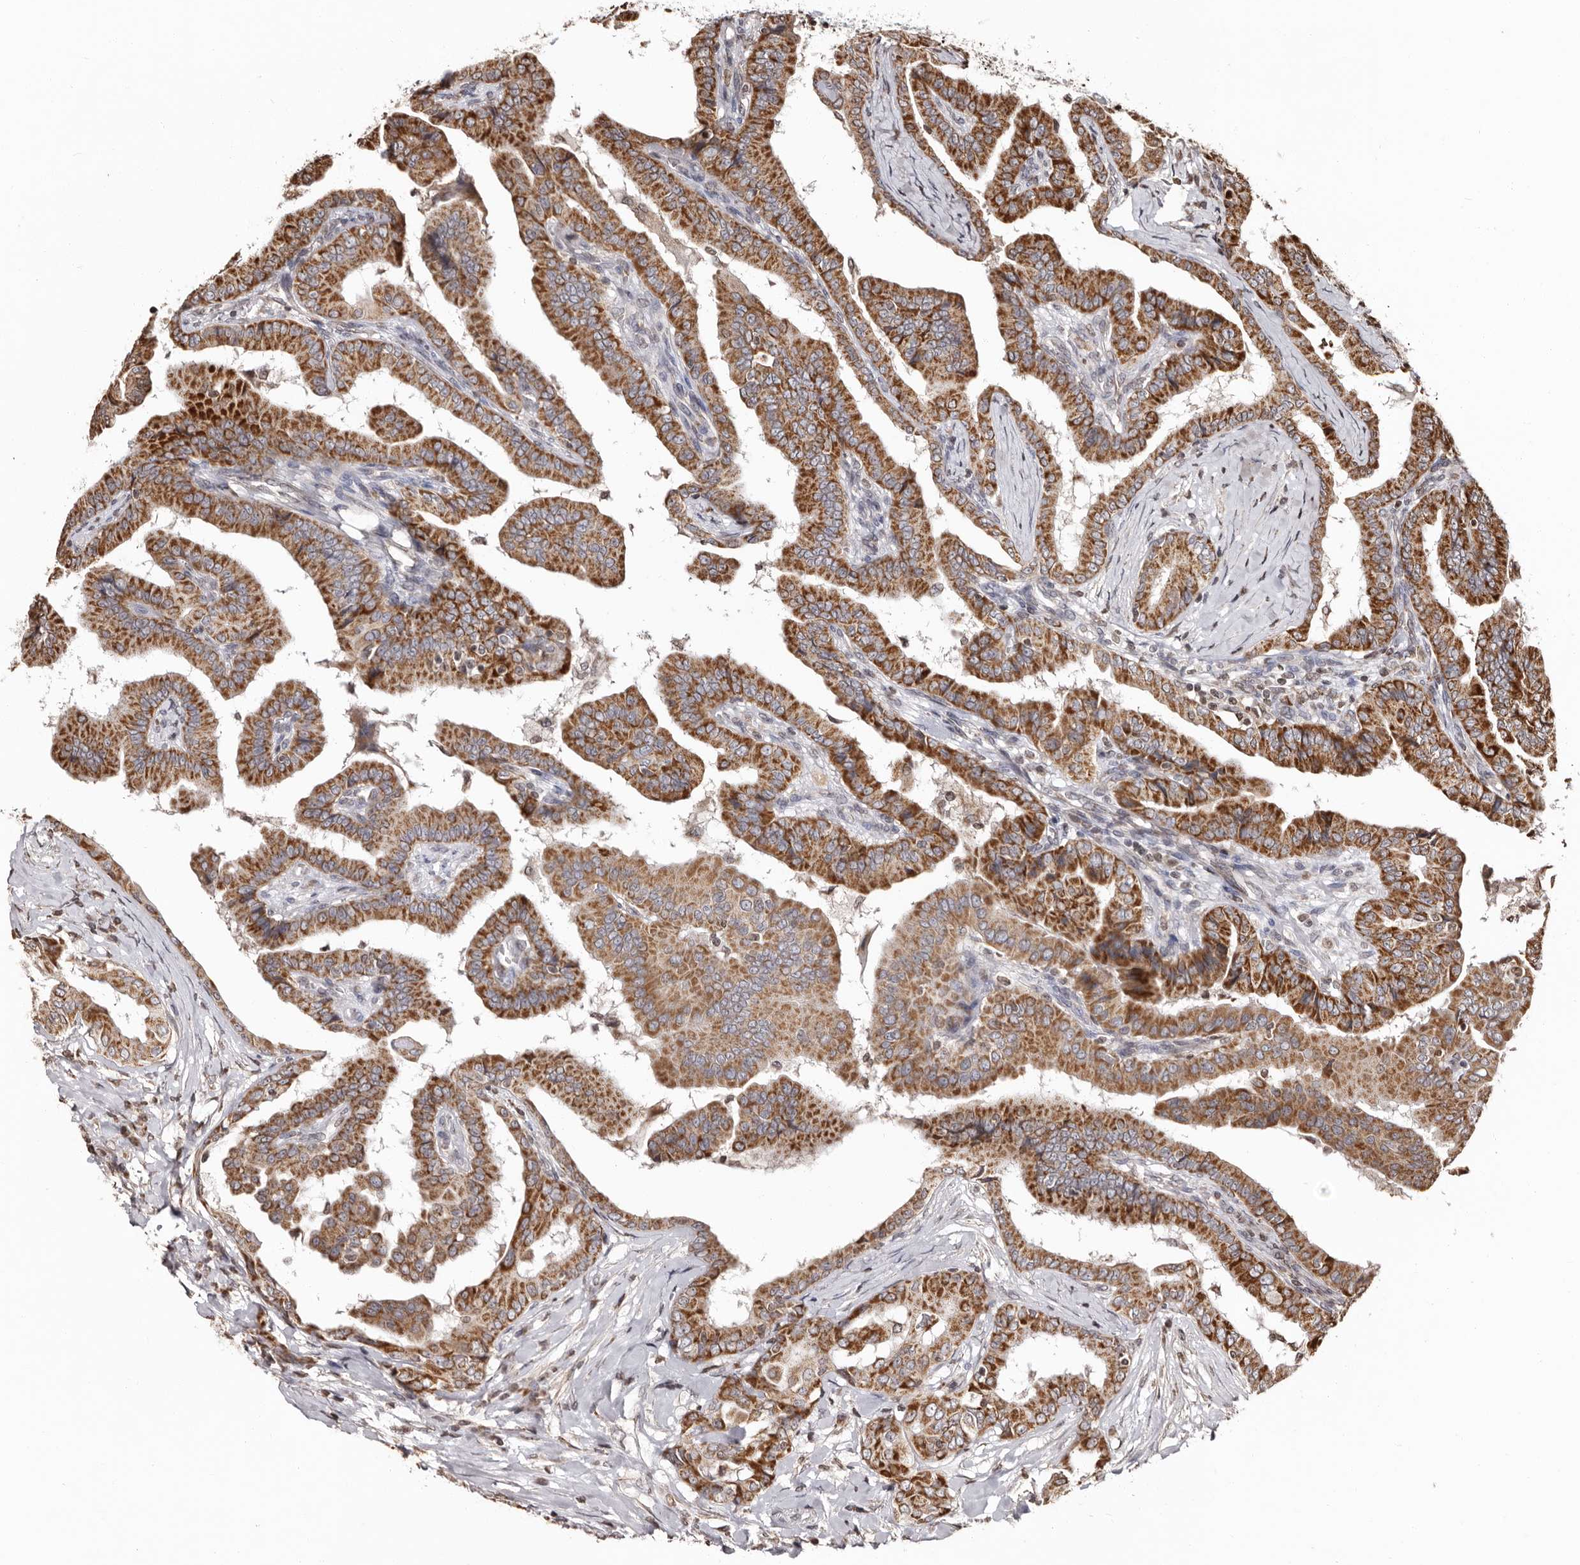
{"staining": {"intensity": "strong", "quantity": ">75%", "location": "cytoplasmic/membranous"}, "tissue": "thyroid cancer", "cell_type": "Tumor cells", "image_type": "cancer", "snomed": [{"axis": "morphology", "description": "Papillary adenocarcinoma, NOS"}, {"axis": "topography", "description": "Thyroid gland"}], "caption": "Immunohistochemistry photomicrograph of neoplastic tissue: human thyroid cancer (papillary adenocarcinoma) stained using immunohistochemistry (IHC) displays high levels of strong protein expression localized specifically in the cytoplasmic/membranous of tumor cells, appearing as a cytoplasmic/membranous brown color.", "gene": "CCDC190", "patient": {"sex": "male", "age": 33}}